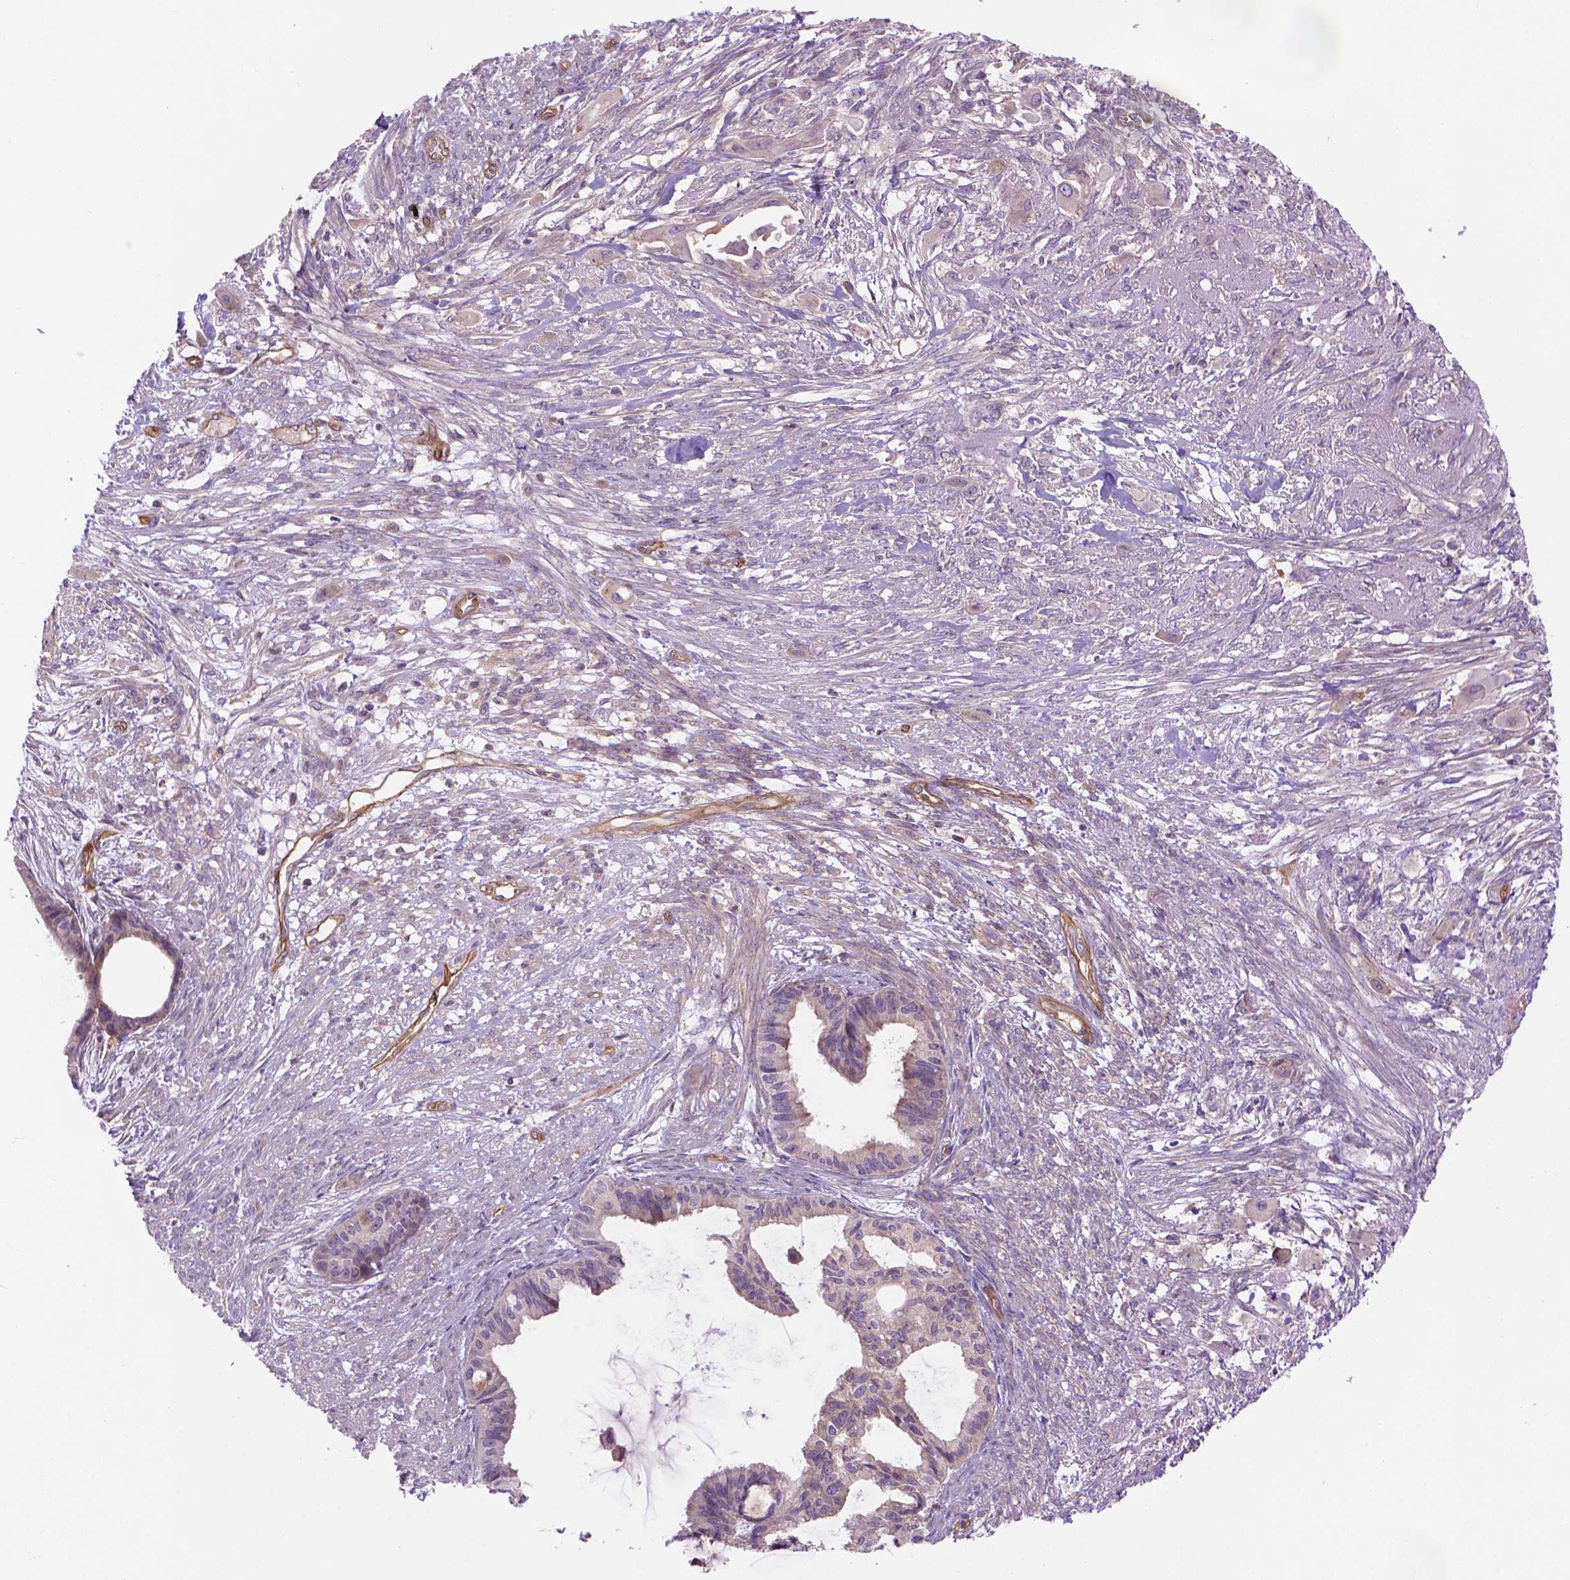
{"staining": {"intensity": "negative", "quantity": "none", "location": "none"}, "tissue": "endometrial cancer", "cell_type": "Tumor cells", "image_type": "cancer", "snomed": [{"axis": "morphology", "description": "Adenocarcinoma, NOS"}, {"axis": "topography", "description": "Endometrium"}], "caption": "Image shows no protein expression in tumor cells of adenocarcinoma (endometrial) tissue.", "gene": "CASKIN2", "patient": {"sex": "female", "age": 86}}